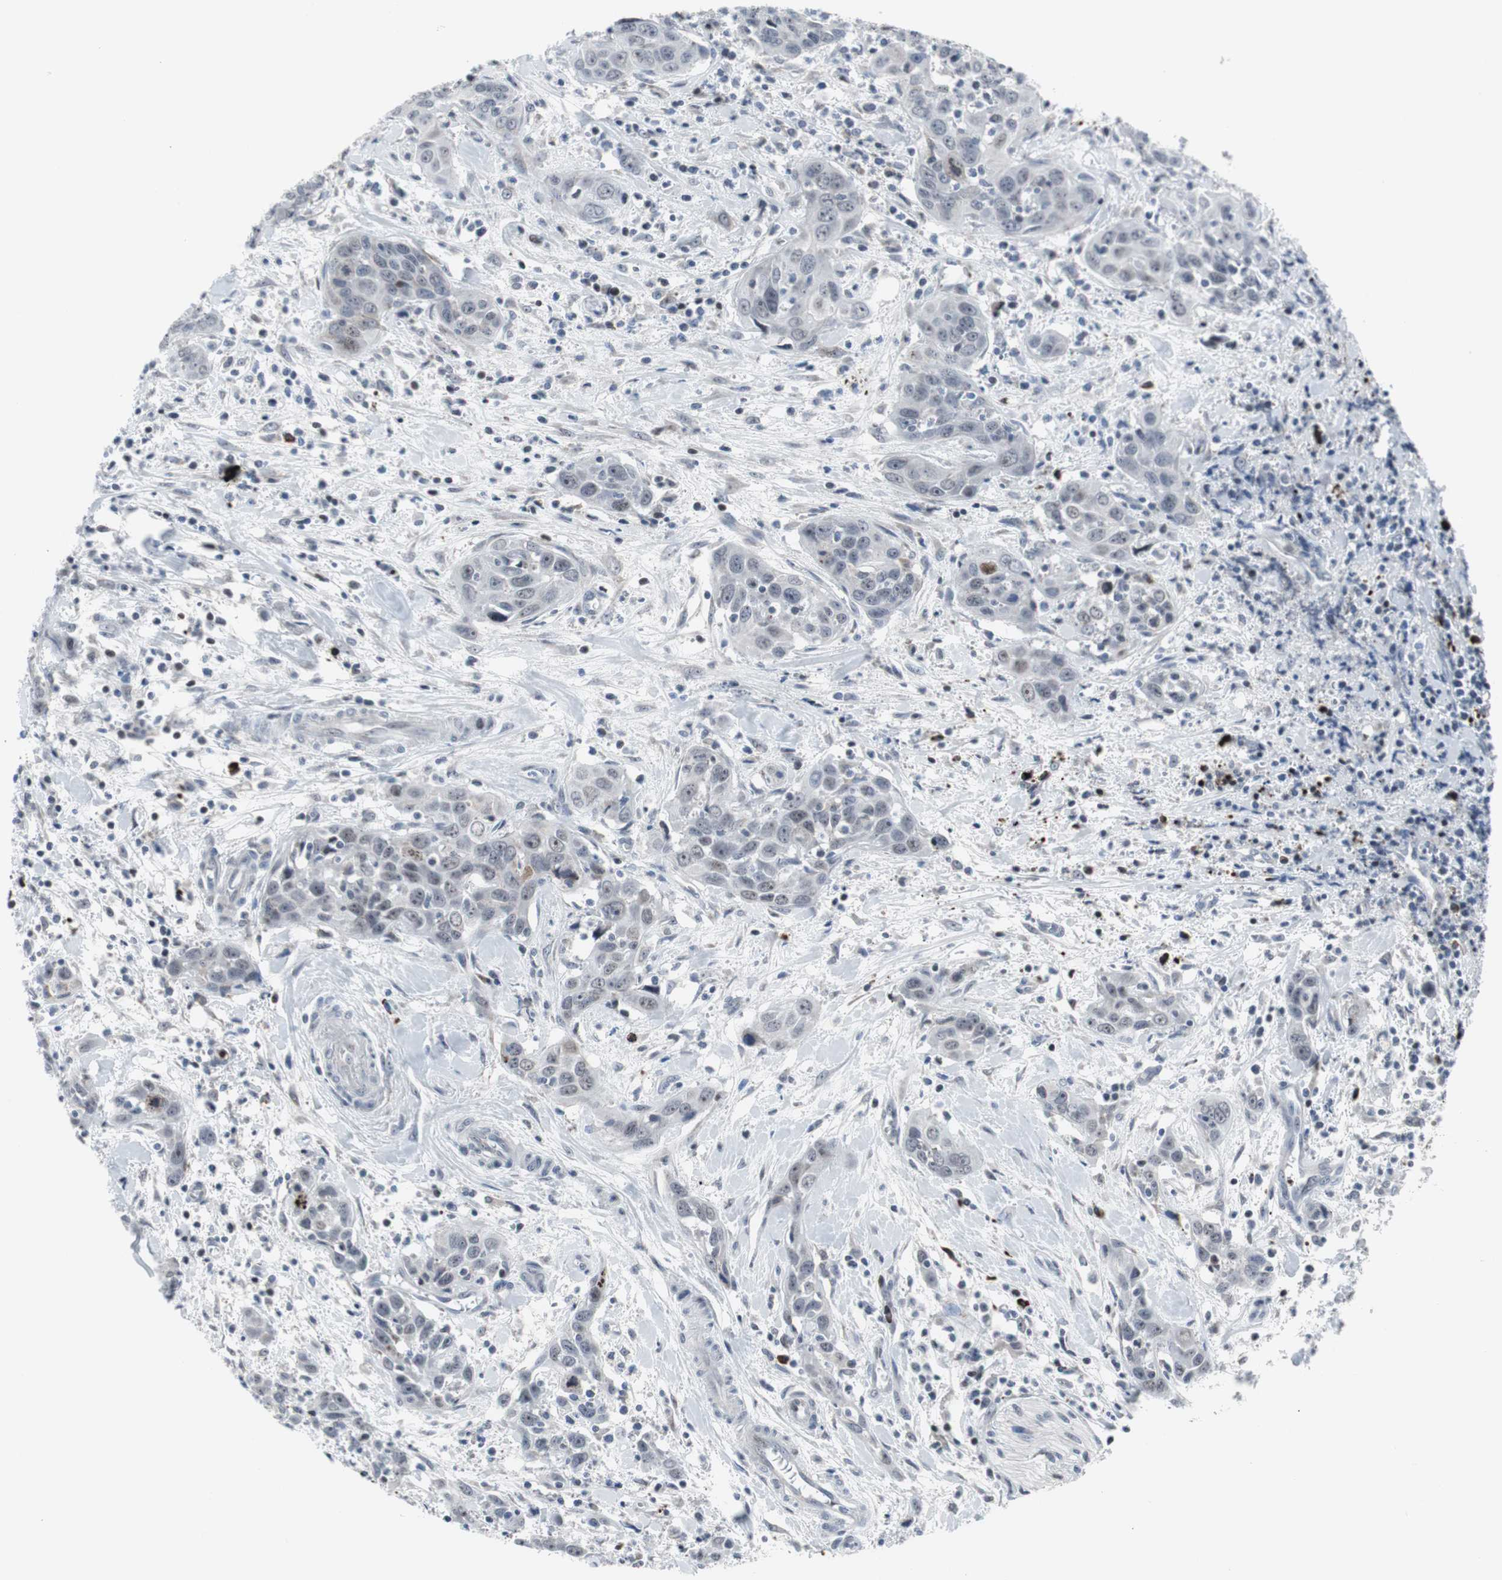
{"staining": {"intensity": "negative", "quantity": "none", "location": "none"}, "tissue": "head and neck cancer", "cell_type": "Tumor cells", "image_type": "cancer", "snomed": [{"axis": "morphology", "description": "Squamous cell carcinoma, NOS"}, {"axis": "topography", "description": "Oral tissue"}, {"axis": "topography", "description": "Head-Neck"}], "caption": "There is no significant expression in tumor cells of head and neck cancer (squamous cell carcinoma).", "gene": "DOK1", "patient": {"sex": "female", "age": 50}}